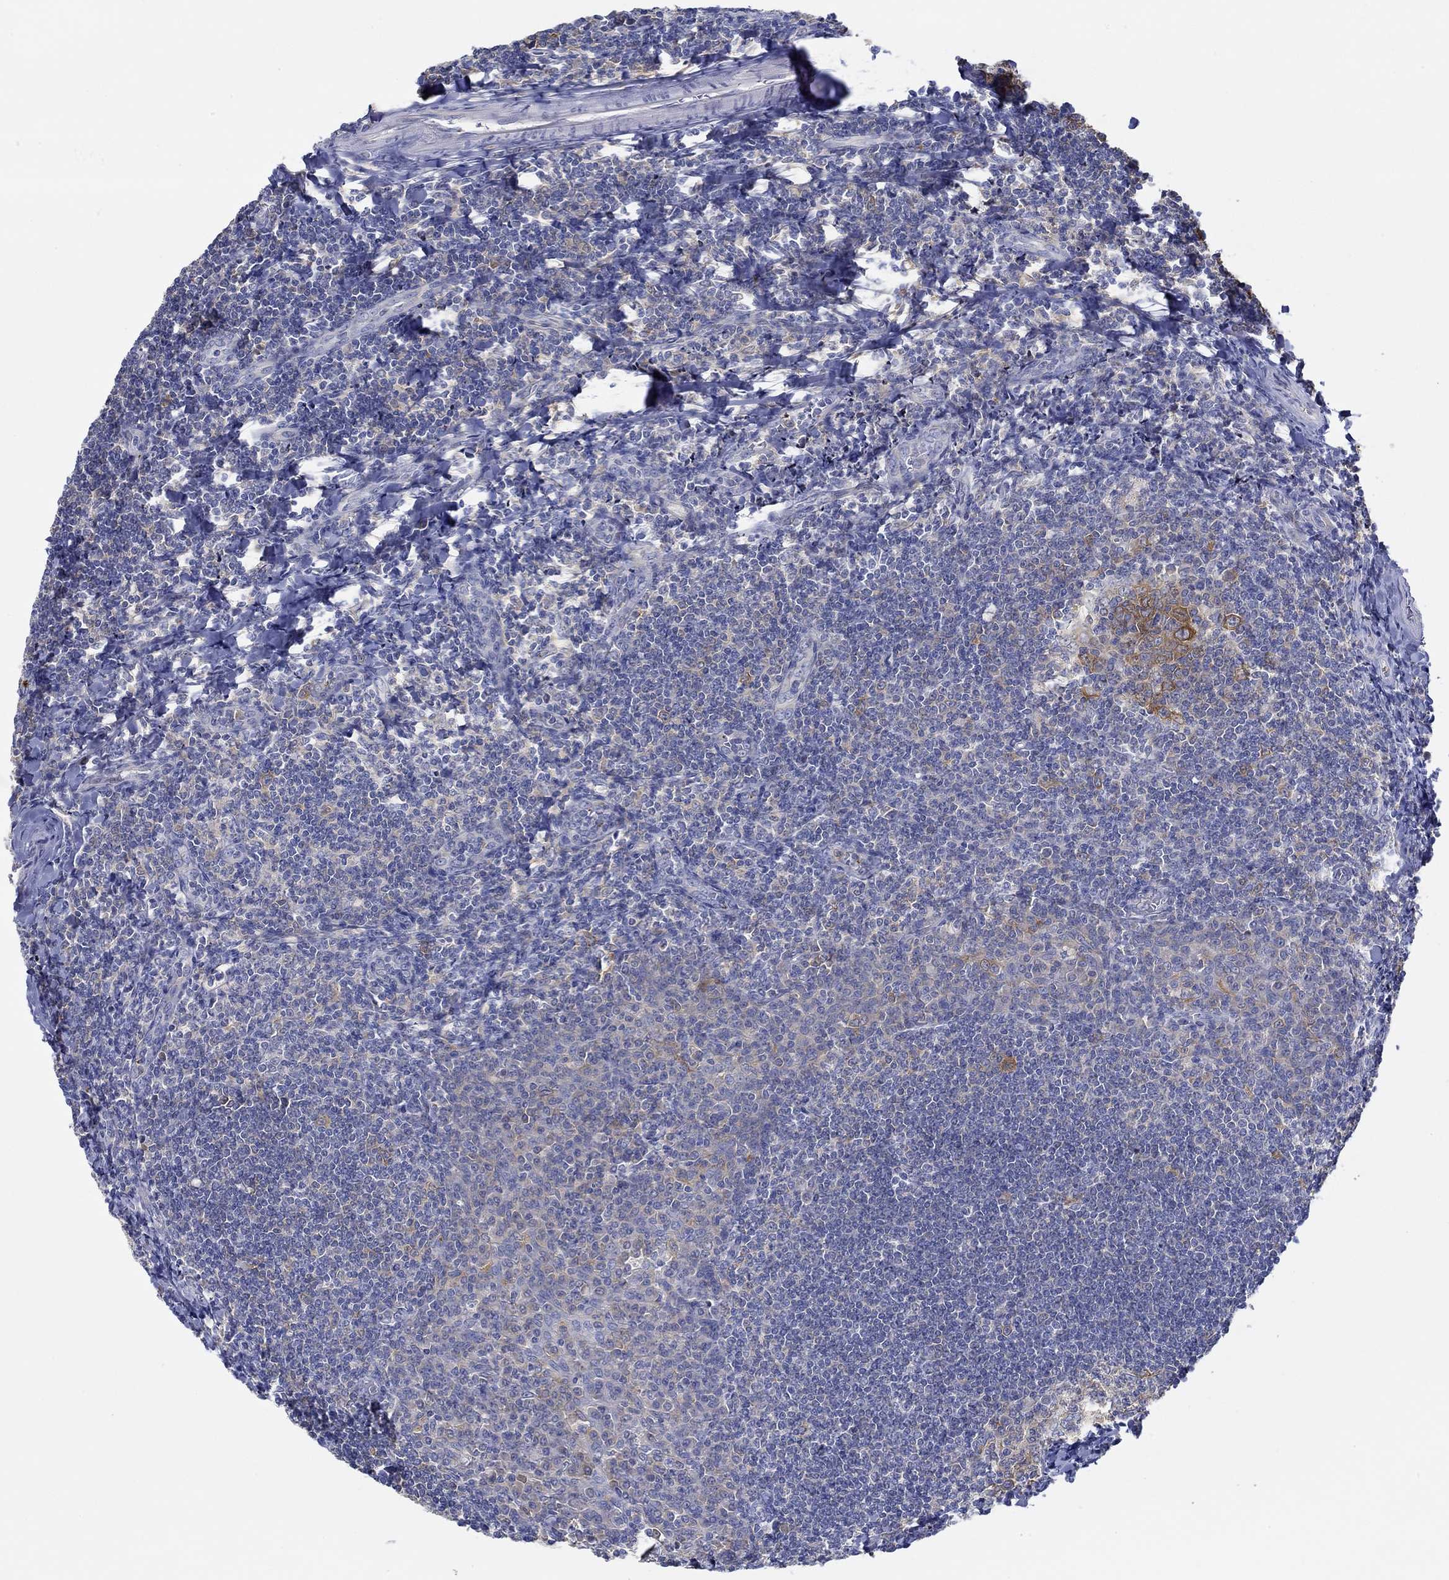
{"staining": {"intensity": "moderate", "quantity": "25%-75%", "location": "cytoplasmic/membranous"}, "tissue": "tonsil", "cell_type": "Germinal center cells", "image_type": "normal", "snomed": [{"axis": "morphology", "description": "Normal tissue, NOS"}, {"axis": "topography", "description": "Tonsil"}], "caption": "Normal tonsil was stained to show a protein in brown. There is medium levels of moderate cytoplasmic/membranous staining in about 25%-75% of germinal center cells. The staining was performed using DAB (3,3'-diaminobenzidine), with brown indicating positive protein expression. Nuclei are stained blue with hematoxylin.", "gene": "SLC27A3", "patient": {"sex": "female", "age": 12}}